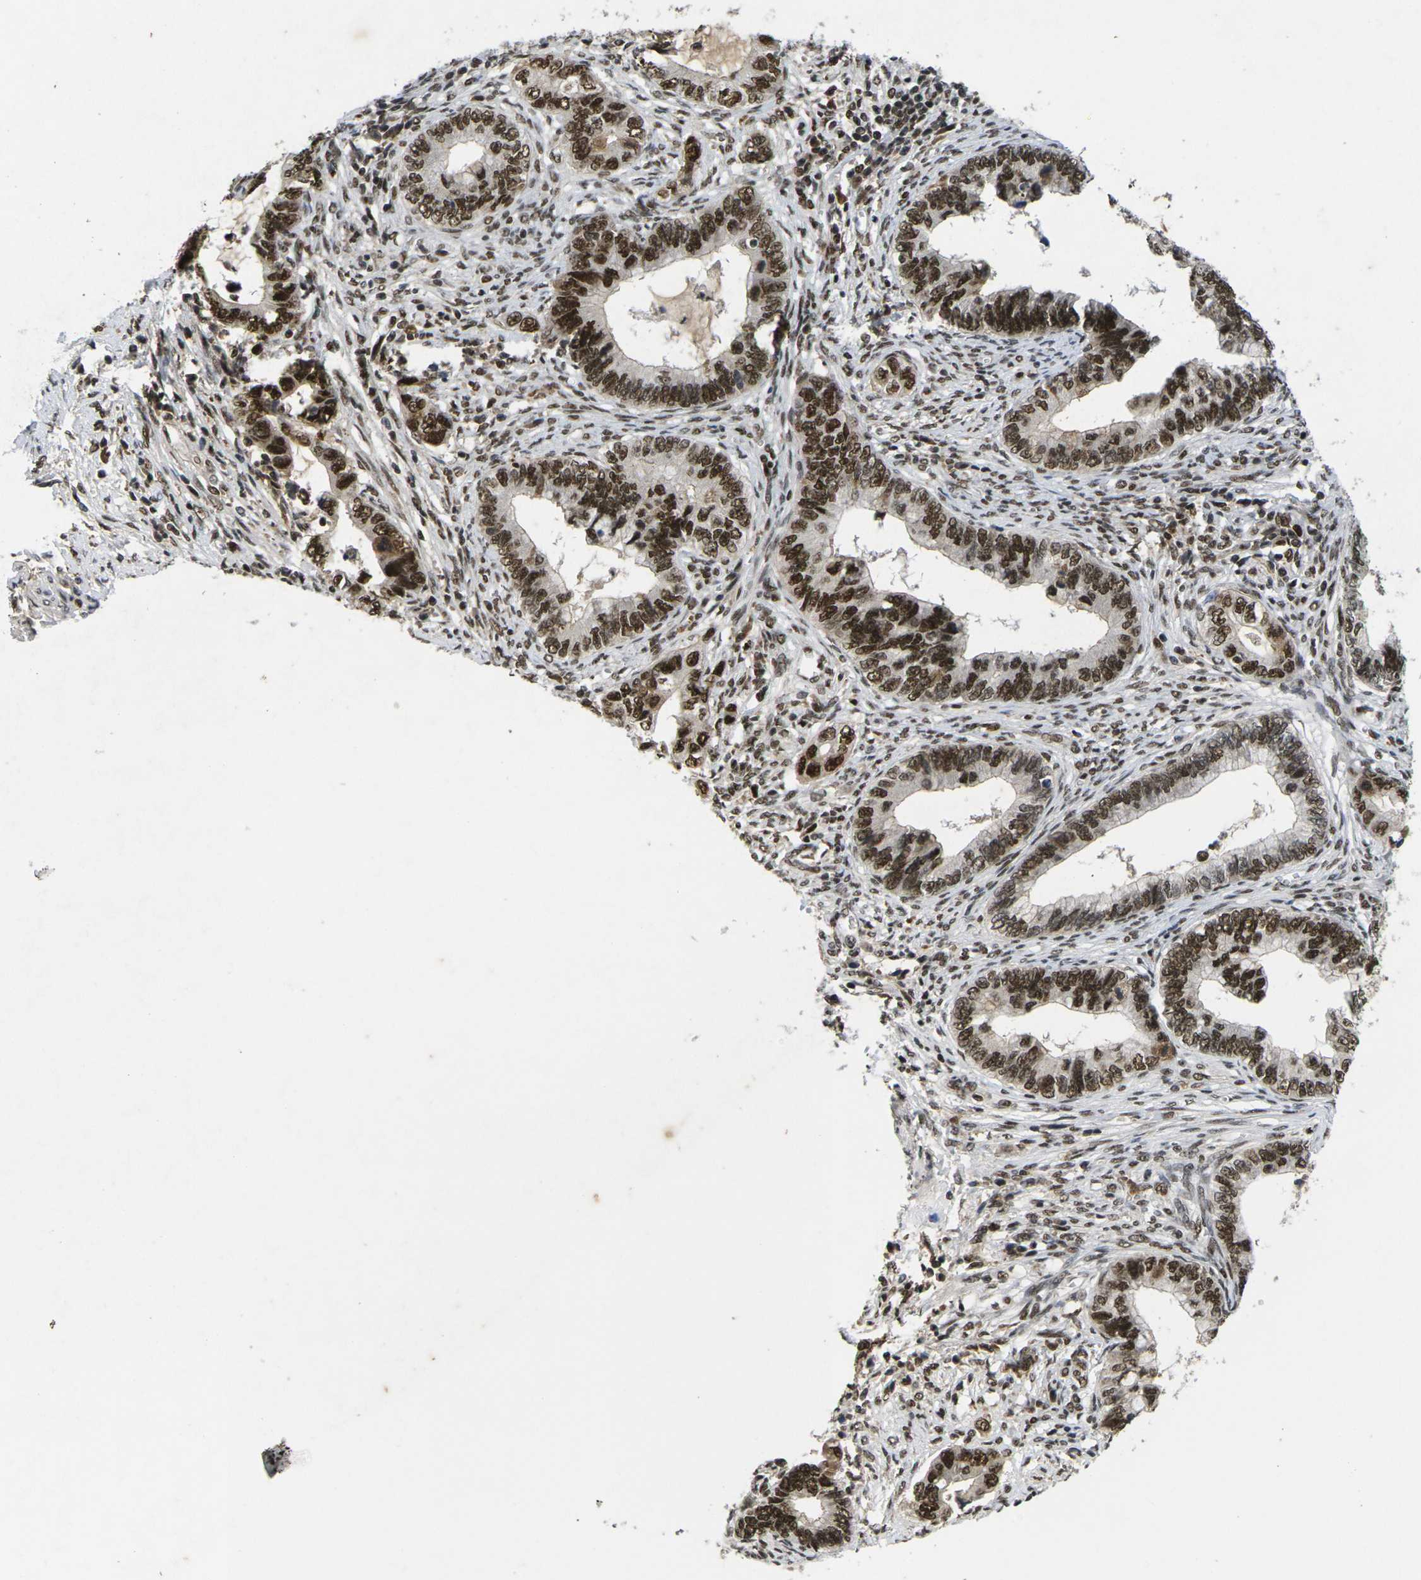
{"staining": {"intensity": "strong", "quantity": ">75%", "location": "nuclear"}, "tissue": "cervical cancer", "cell_type": "Tumor cells", "image_type": "cancer", "snomed": [{"axis": "morphology", "description": "Adenocarcinoma, NOS"}, {"axis": "topography", "description": "Cervix"}], "caption": "Strong nuclear expression for a protein is identified in about >75% of tumor cells of cervical cancer using IHC.", "gene": "GTF2E1", "patient": {"sex": "female", "age": 44}}